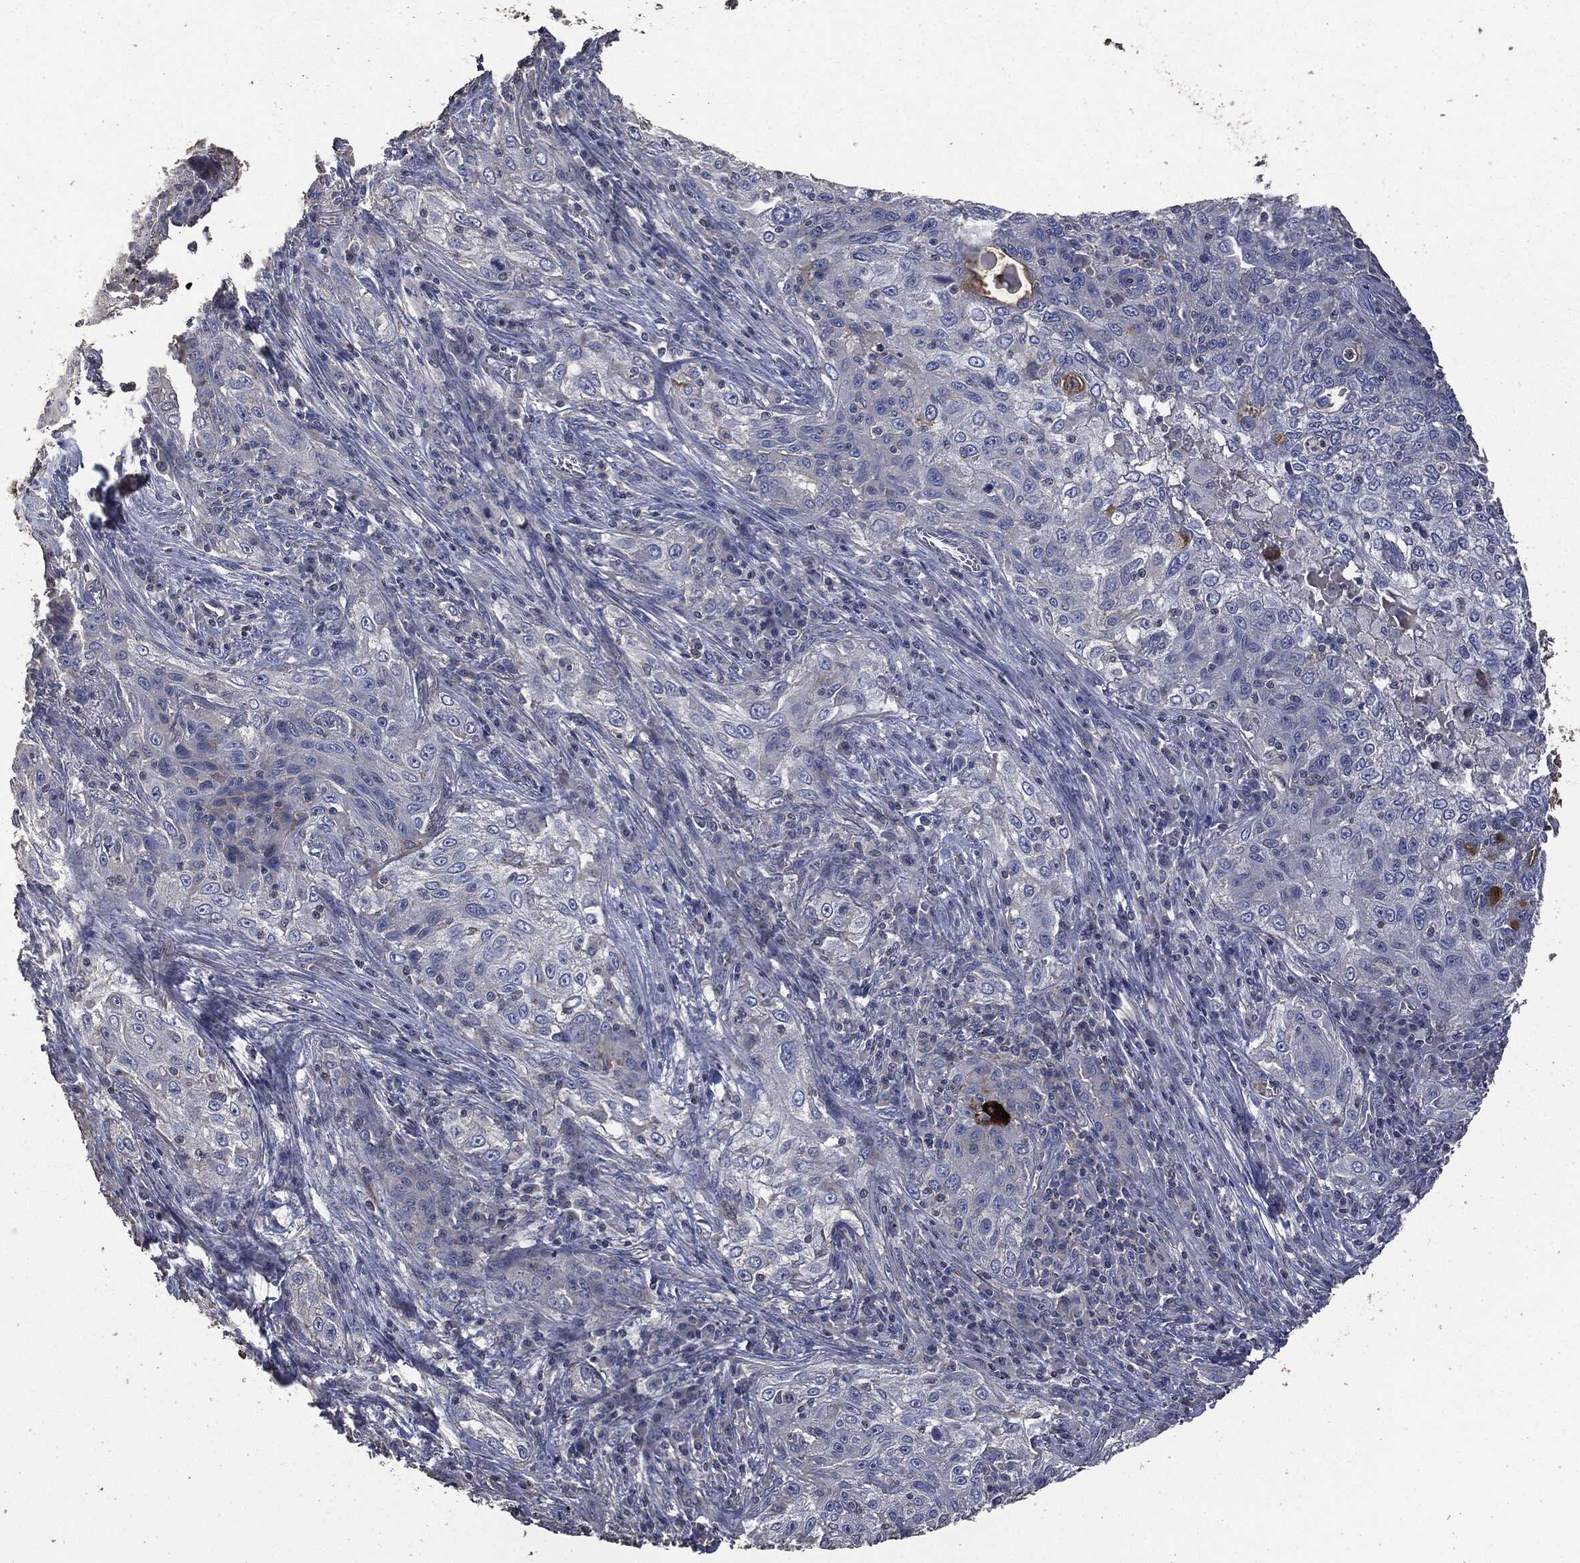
{"staining": {"intensity": "negative", "quantity": "none", "location": "none"}, "tissue": "lung cancer", "cell_type": "Tumor cells", "image_type": "cancer", "snomed": [{"axis": "morphology", "description": "Squamous cell carcinoma, NOS"}, {"axis": "topography", "description": "Lung"}], "caption": "Histopathology image shows no protein positivity in tumor cells of lung squamous cell carcinoma tissue.", "gene": "MSLN", "patient": {"sex": "female", "age": 69}}